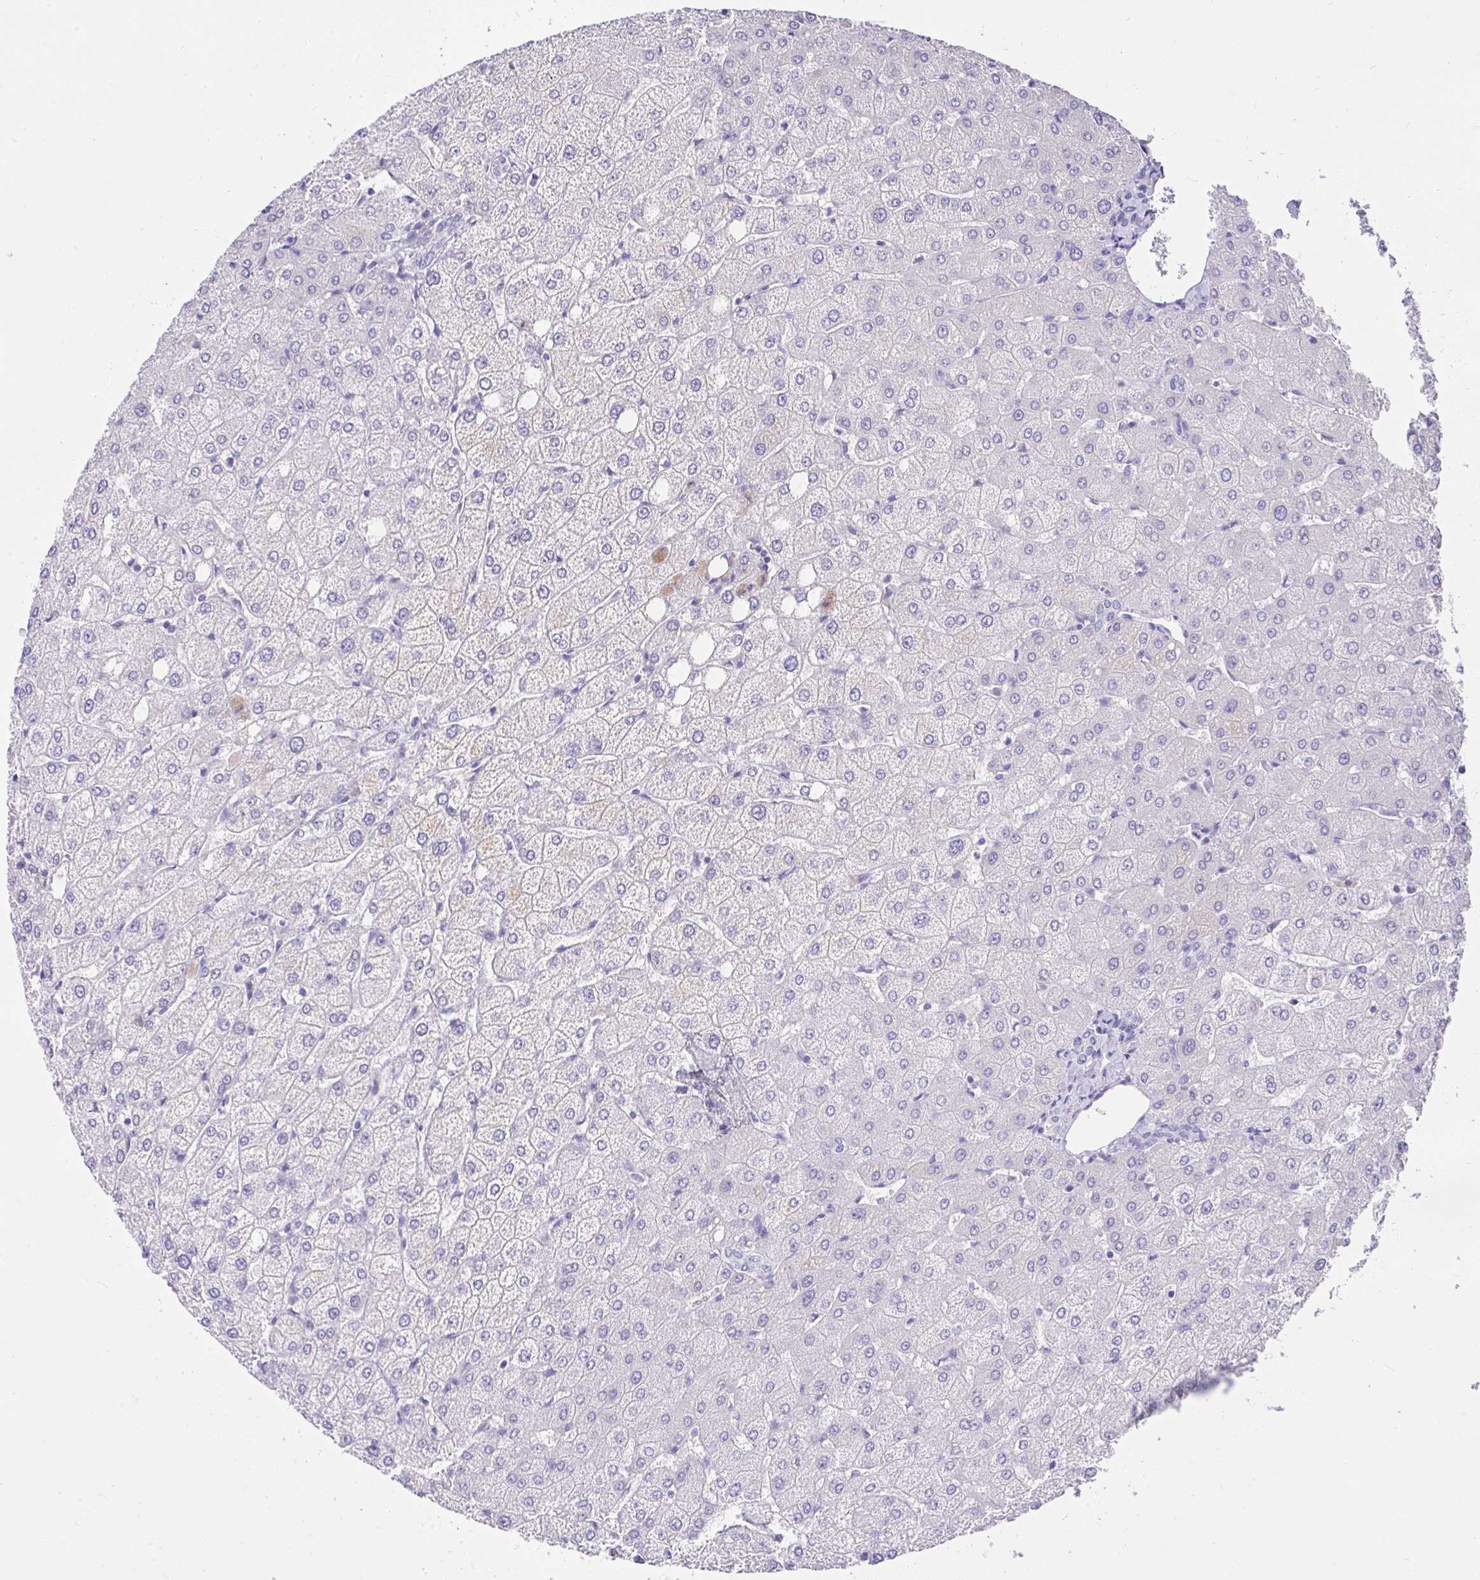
{"staining": {"intensity": "negative", "quantity": "none", "location": "none"}, "tissue": "liver", "cell_type": "Cholangiocytes", "image_type": "normal", "snomed": [{"axis": "morphology", "description": "Normal tissue, NOS"}, {"axis": "topography", "description": "Liver"}], "caption": "DAB immunohistochemical staining of normal liver demonstrates no significant positivity in cholangiocytes. (Brightfield microscopy of DAB (3,3'-diaminobenzidine) IHC at high magnification).", "gene": "MS4A12", "patient": {"sex": "female", "age": 54}}